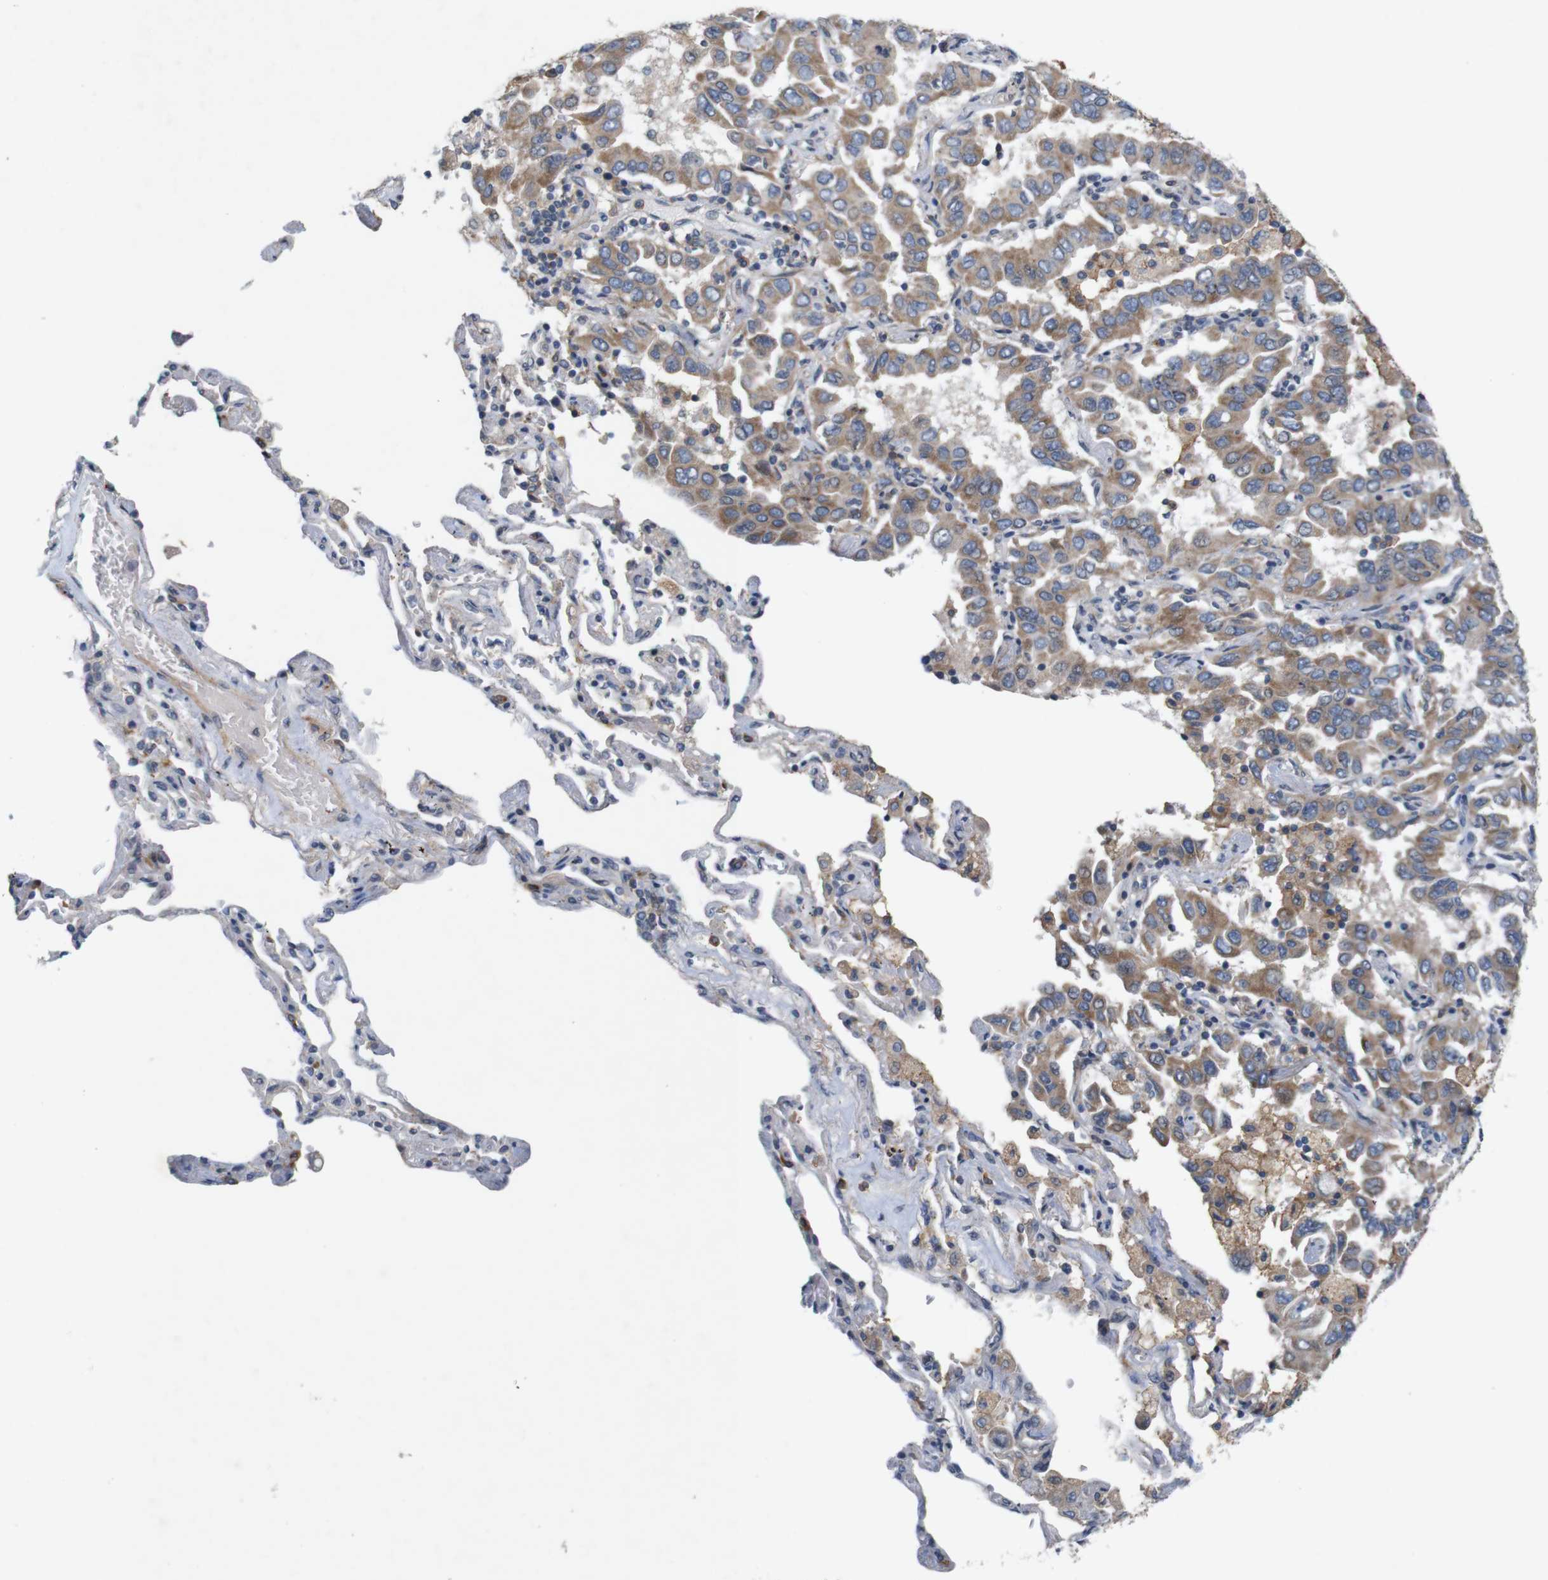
{"staining": {"intensity": "moderate", "quantity": ">75%", "location": "cytoplasmic/membranous"}, "tissue": "lung cancer", "cell_type": "Tumor cells", "image_type": "cancer", "snomed": [{"axis": "morphology", "description": "Adenocarcinoma, NOS"}, {"axis": "topography", "description": "Lung"}], "caption": "Adenocarcinoma (lung) stained with DAB immunohistochemistry demonstrates medium levels of moderate cytoplasmic/membranous staining in about >75% of tumor cells. (IHC, brightfield microscopy, high magnification).", "gene": "SIGLEC8", "patient": {"sex": "male", "age": 64}}